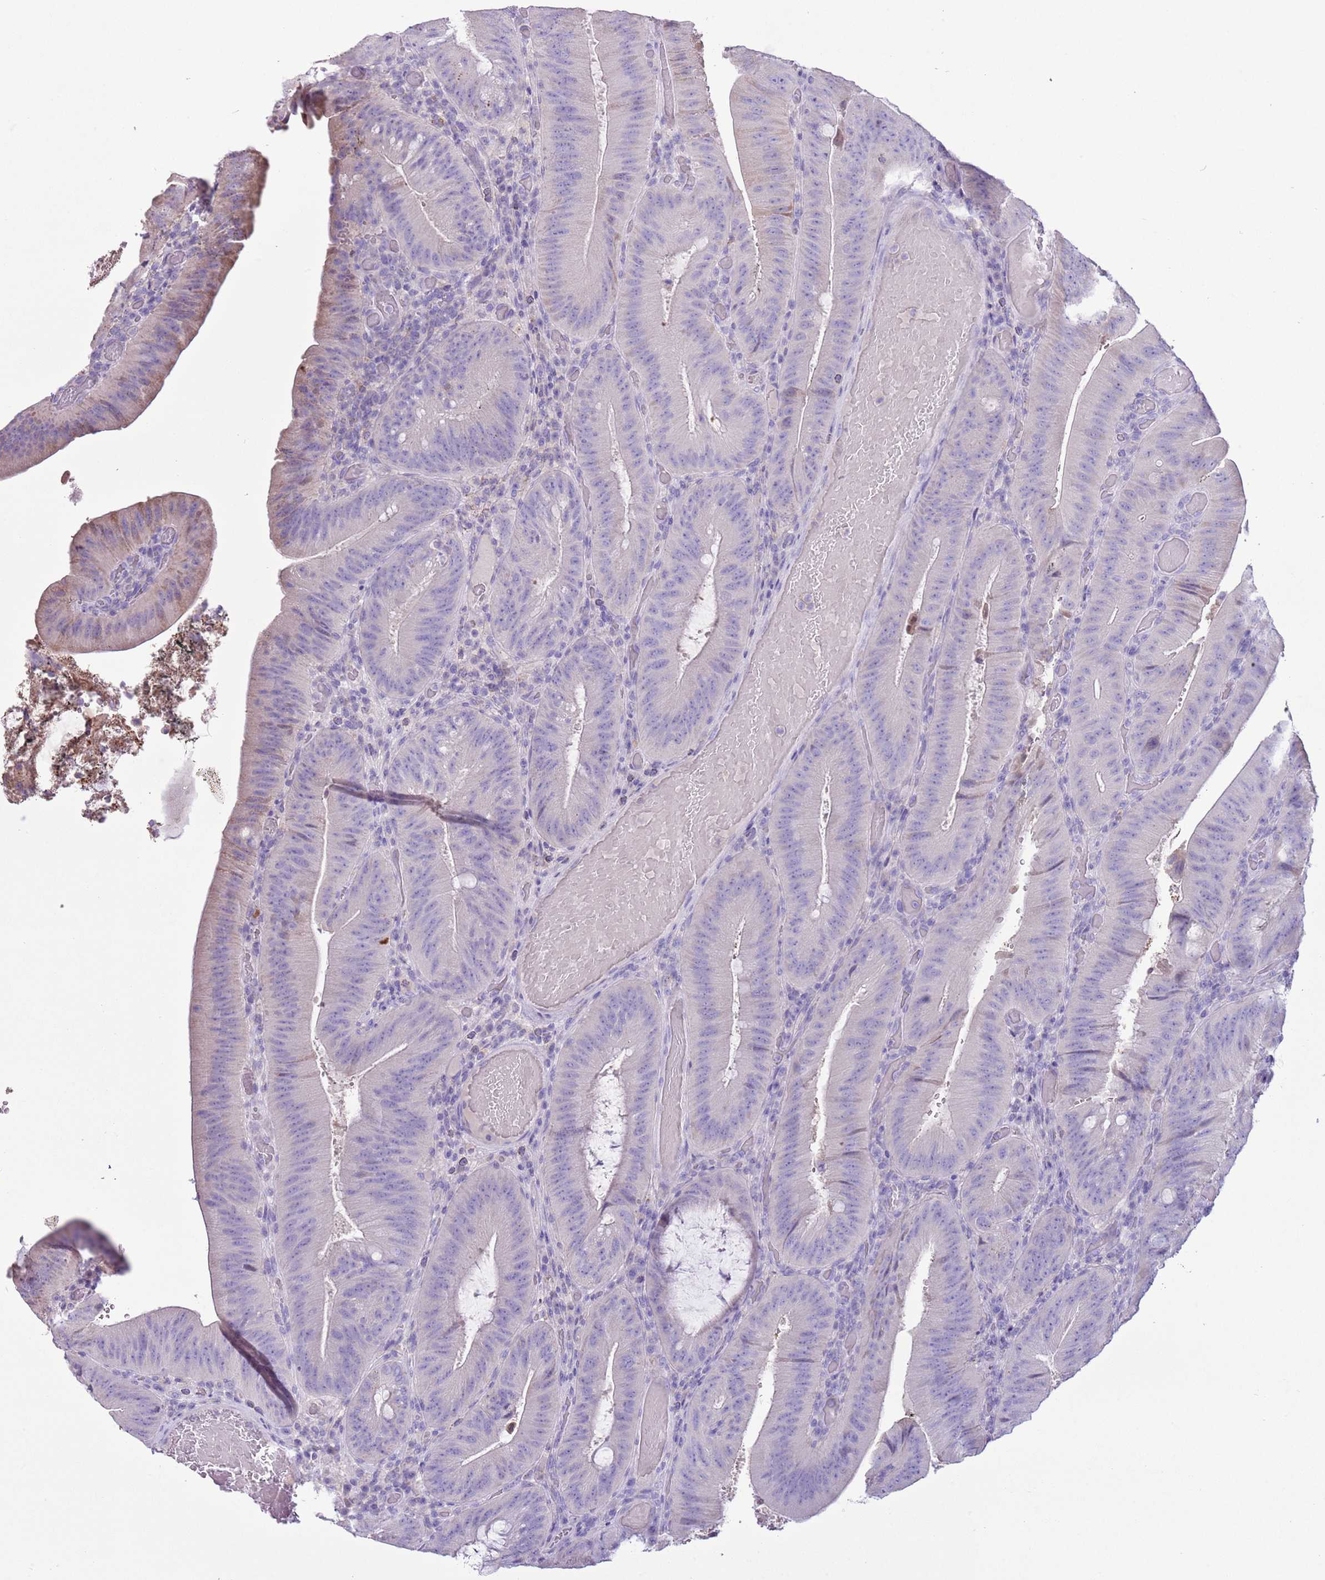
{"staining": {"intensity": "negative", "quantity": "none", "location": "none"}, "tissue": "colorectal cancer", "cell_type": "Tumor cells", "image_type": "cancer", "snomed": [{"axis": "morphology", "description": "Adenocarcinoma, NOS"}, {"axis": "topography", "description": "Colon"}], "caption": "Immunohistochemistry (IHC) histopathology image of neoplastic tissue: human colorectal cancer (adenocarcinoma) stained with DAB (3,3'-diaminobenzidine) reveals no significant protein expression in tumor cells. (Immunohistochemistry (IHC), brightfield microscopy, high magnification).", "gene": "ZNF697", "patient": {"sex": "female", "age": 43}}